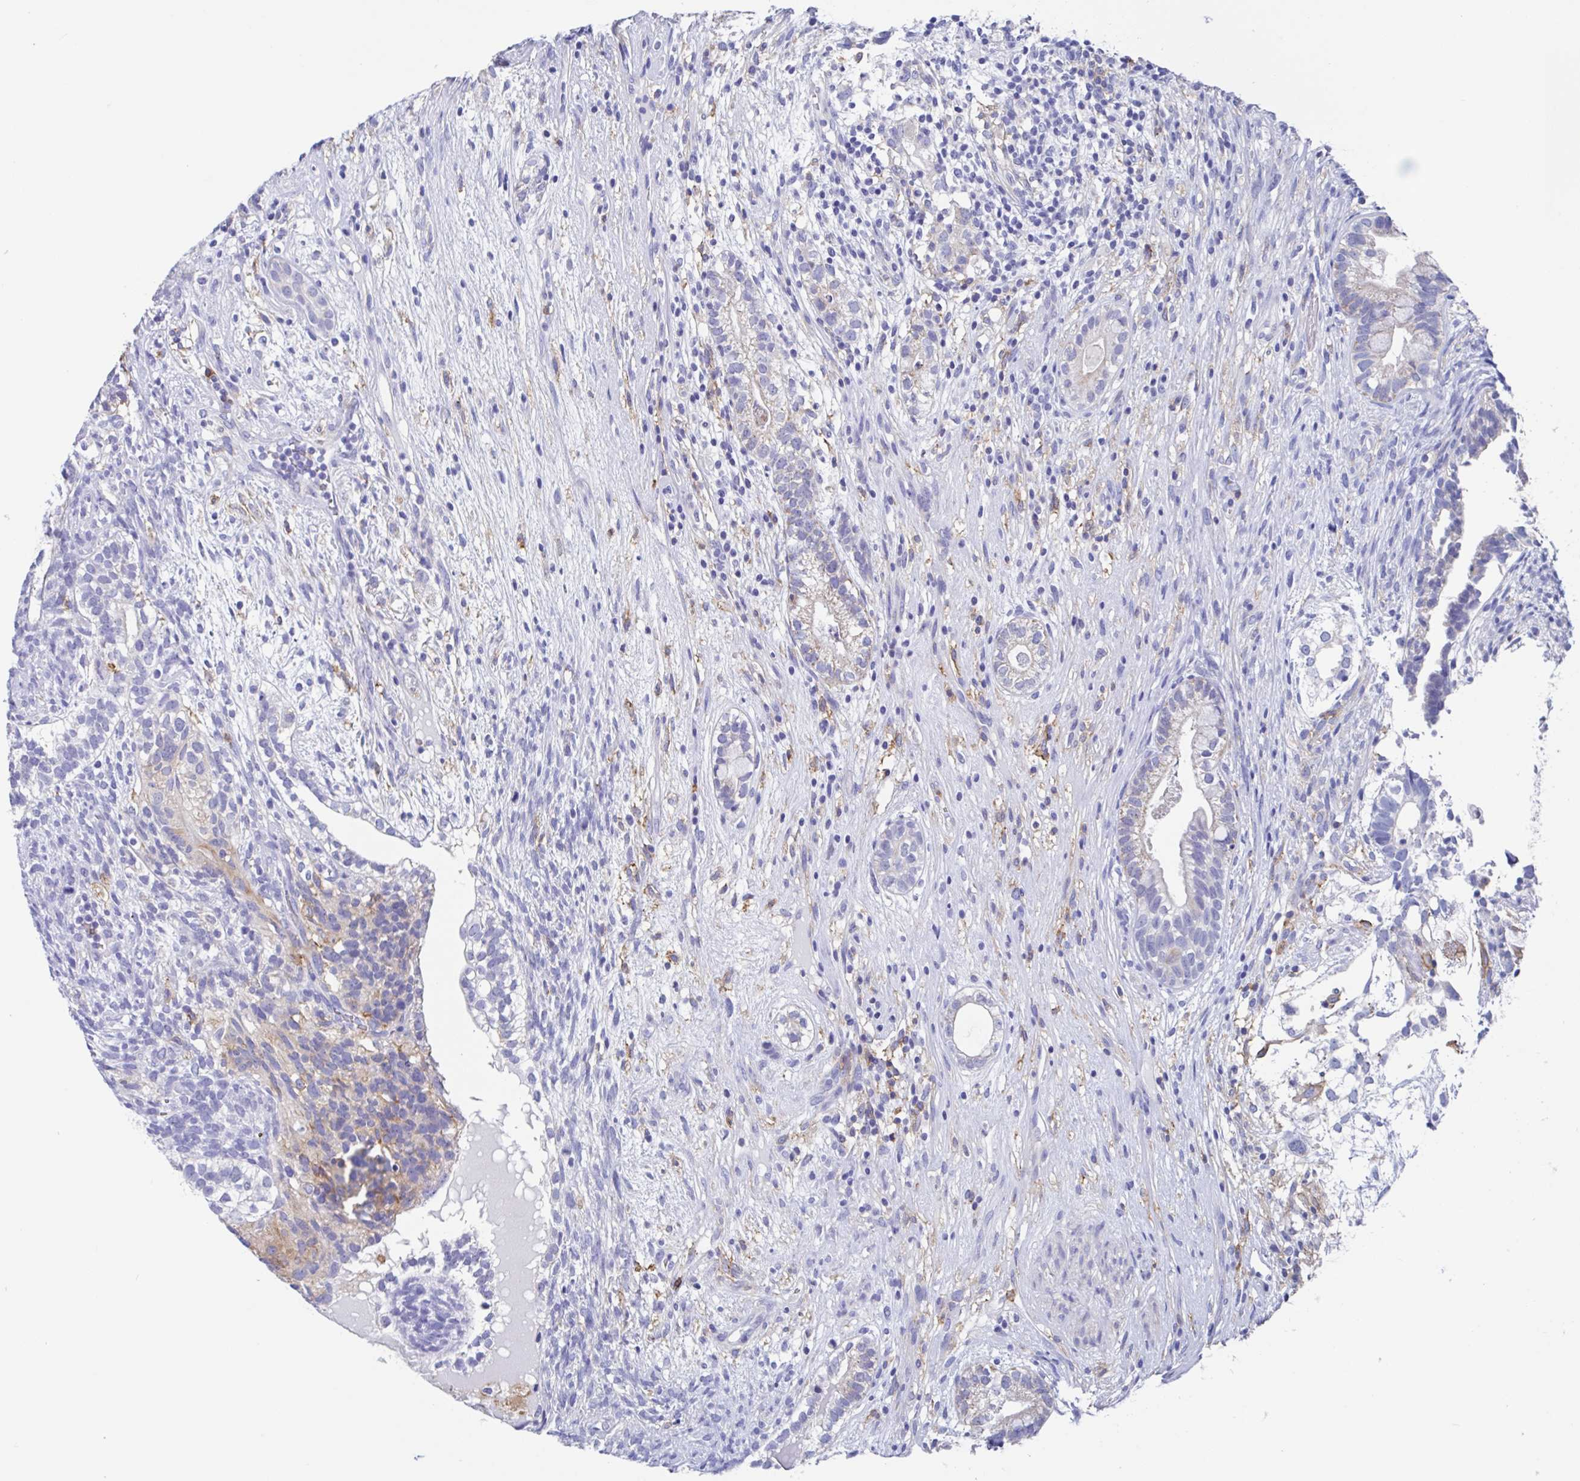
{"staining": {"intensity": "negative", "quantity": "none", "location": "none"}, "tissue": "testis cancer", "cell_type": "Tumor cells", "image_type": "cancer", "snomed": [{"axis": "morphology", "description": "Seminoma, NOS"}, {"axis": "morphology", "description": "Carcinoma, Embryonal, NOS"}, {"axis": "topography", "description": "Testis"}], "caption": "Protein analysis of testis seminoma demonstrates no significant staining in tumor cells. (Brightfield microscopy of DAB IHC at high magnification).", "gene": "FCGR3A", "patient": {"sex": "male", "age": 41}}